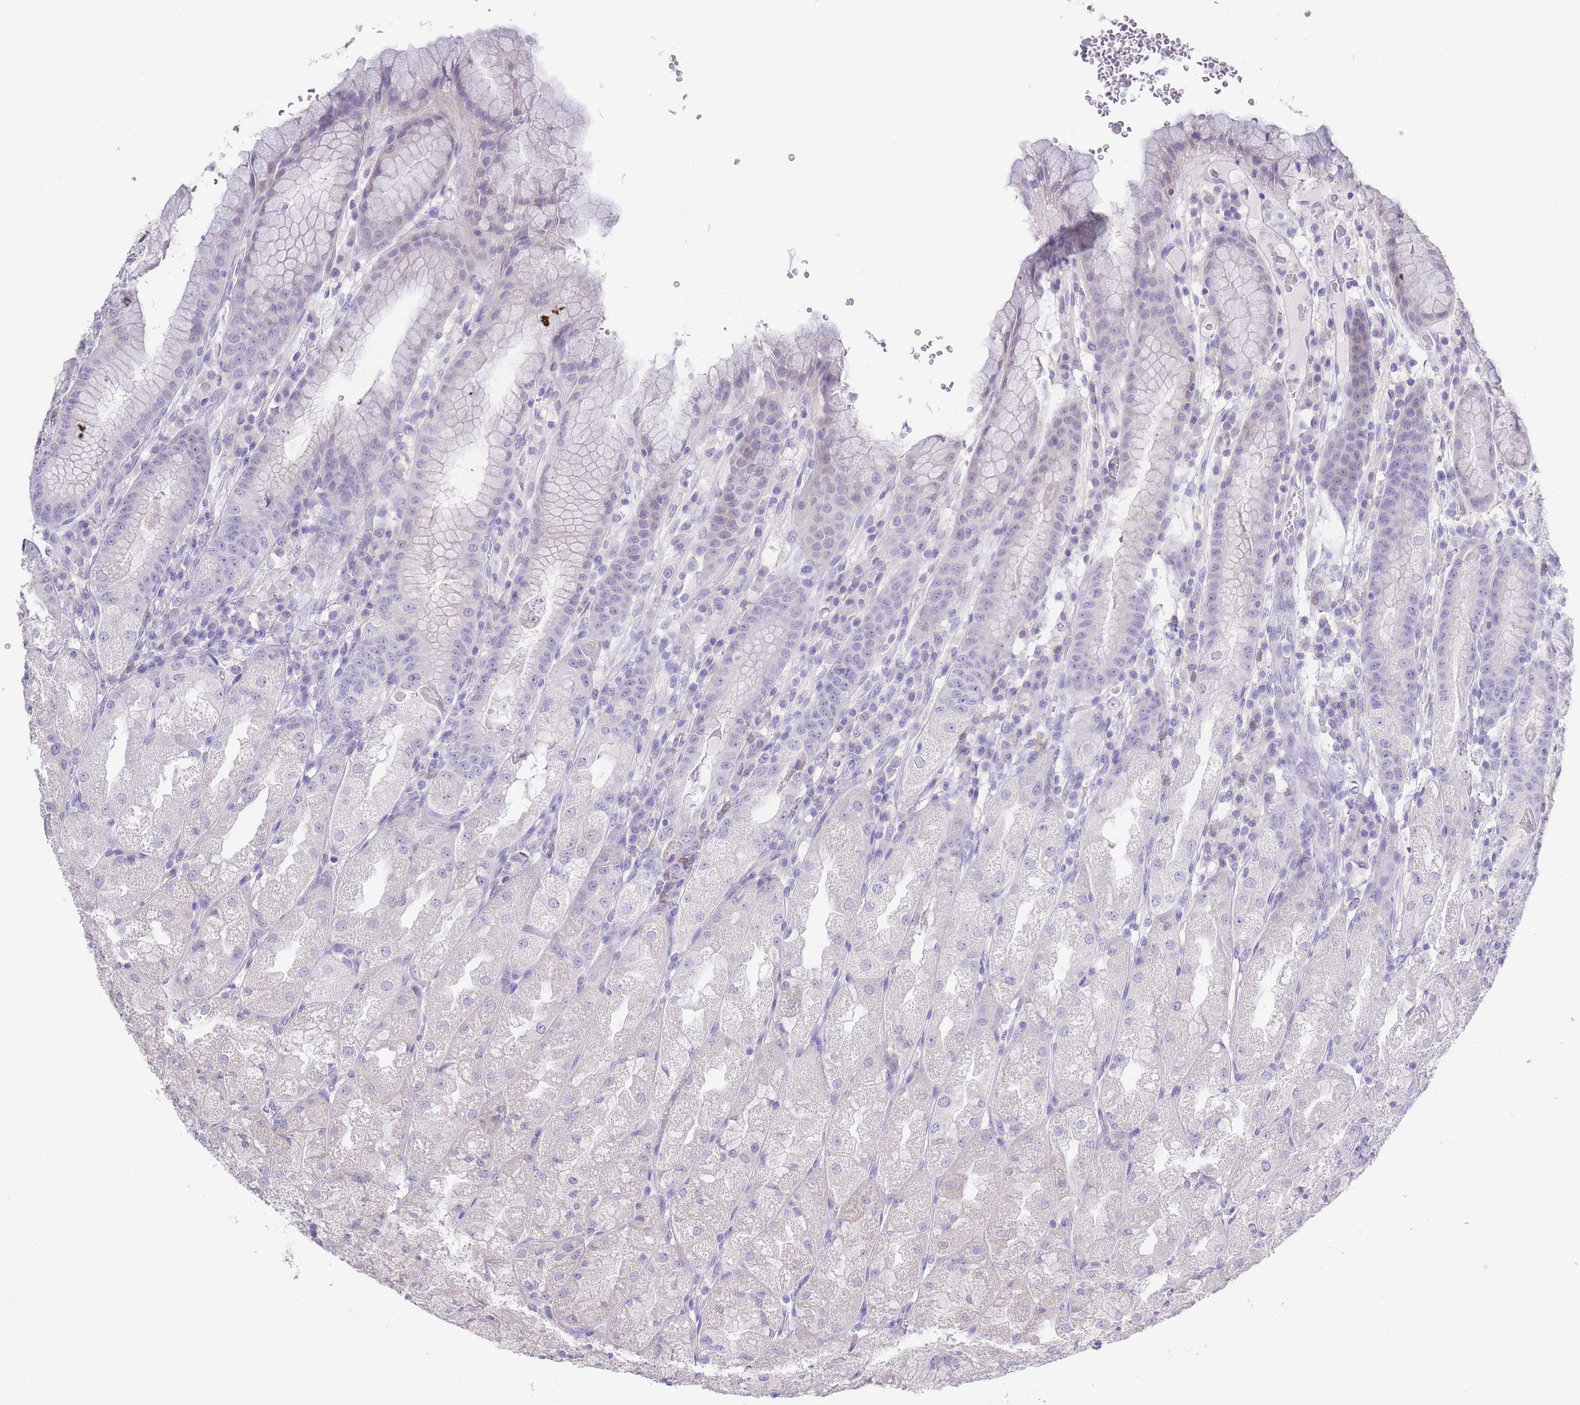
{"staining": {"intensity": "negative", "quantity": "none", "location": "none"}, "tissue": "stomach", "cell_type": "Glandular cells", "image_type": "normal", "snomed": [{"axis": "morphology", "description": "Normal tissue, NOS"}, {"axis": "topography", "description": "Stomach, upper"}], "caption": "This photomicrograph is of unremarkable stomach stained with immunohistochemistry (IHC) to label a protein in brown with the nuclei are counter-stained blue. There is no positivity in glandular cells.", "gene": "CD37", "patient": {"sex": "male", "age": 52}}